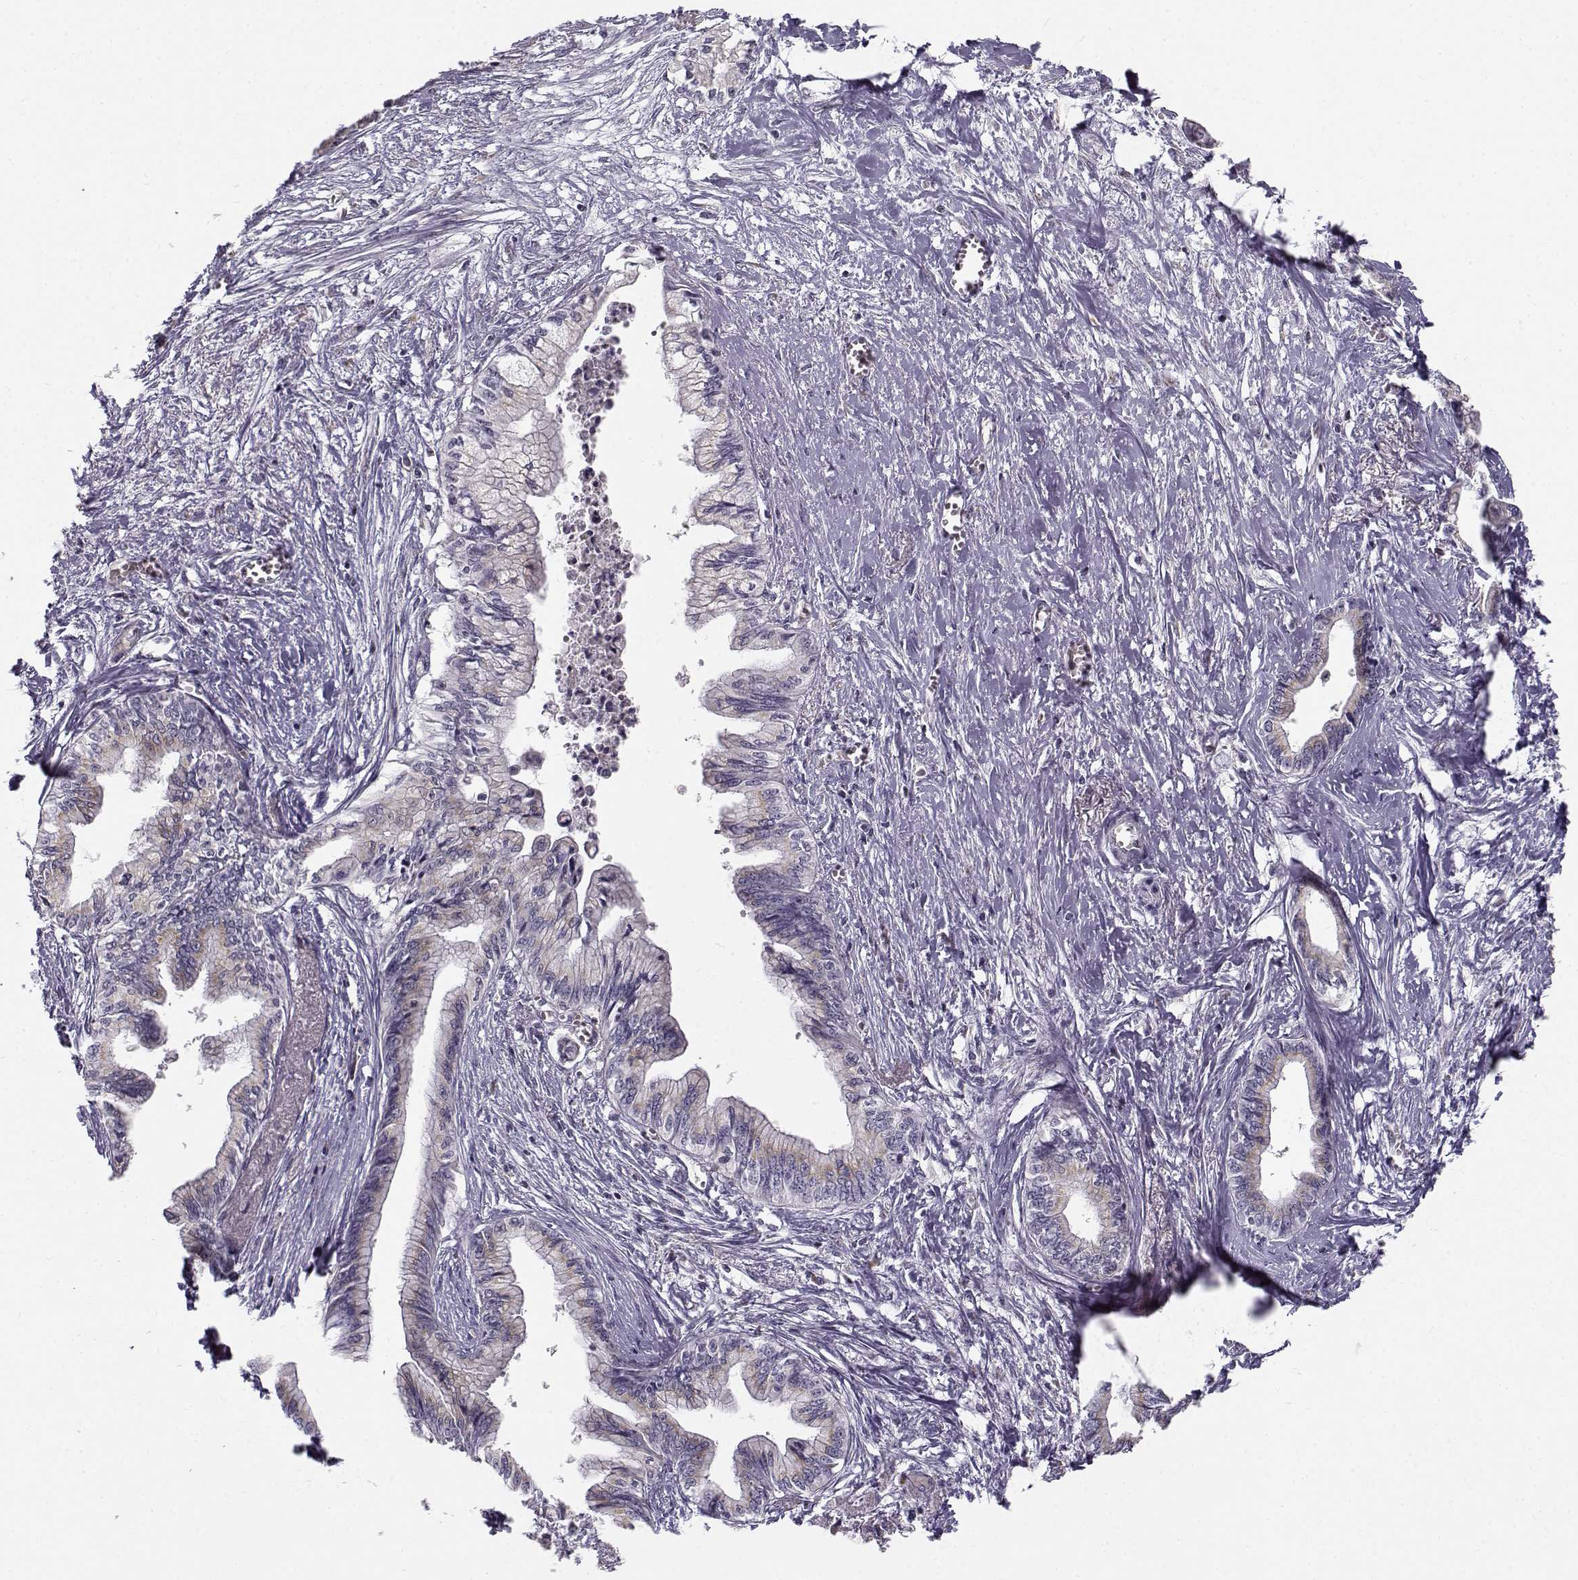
{"staining": {"intensity": "weak", "quantity": "<25%", "location": "cytoplasmic/membranous"}, "tissue": "pancreatic cancer", "cell_type": "Tumor cells", "image_type": "cancer", "snomed": [{"axis": "morphology", "description": "Adenocarcinoma, NOS"}, {"axis": "topography", "description": "Pancreas"}], "caption": "Tumor cells are negative for brown protein staining in adenocarcinoma (pancreatic).", "gene": "SLC4A5", "patient": {"sex": "female", "age": 61}}